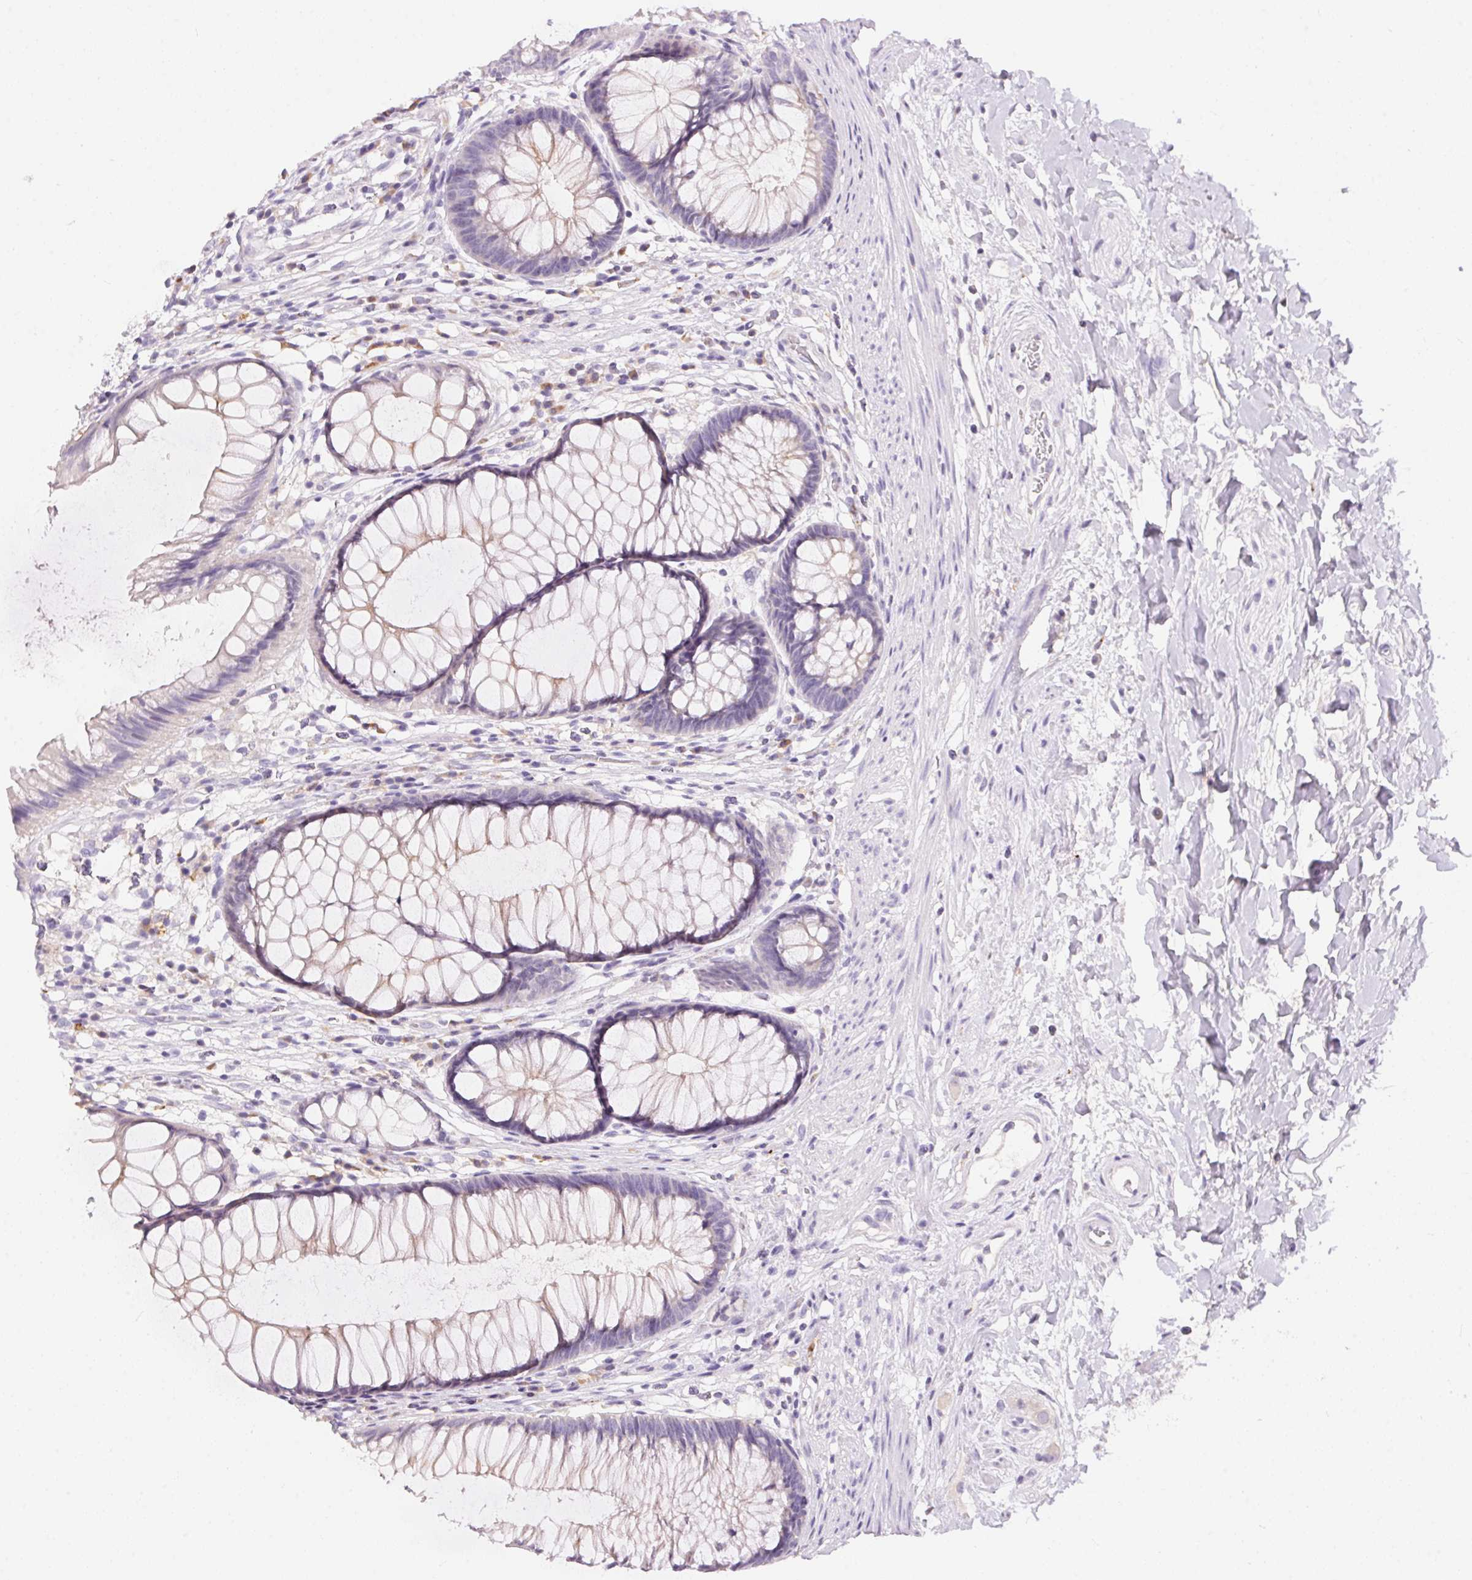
{"staining": {"intensity": "weak", "quantity": "25%-75%", "location": "cytoplasmic/membranous"}, "tissue": "rectum", "cell_type": "Glandular cells", "image_type": "normal", "snomed": [{"axis": "morphology", "description": "Normal tissue, NOS"}, {"axis": "topography", "description": "Smooth muscle"}, {"axis": "topography", "description": "Rectum"}], "caption": "This is an image of IHC staining of benign rectum, which shows weak staining in the cytoplasmic/membranous of glandular cells.", "gene": "PNLIPRP3", "patient": {"sex": "male", "age": 53}}